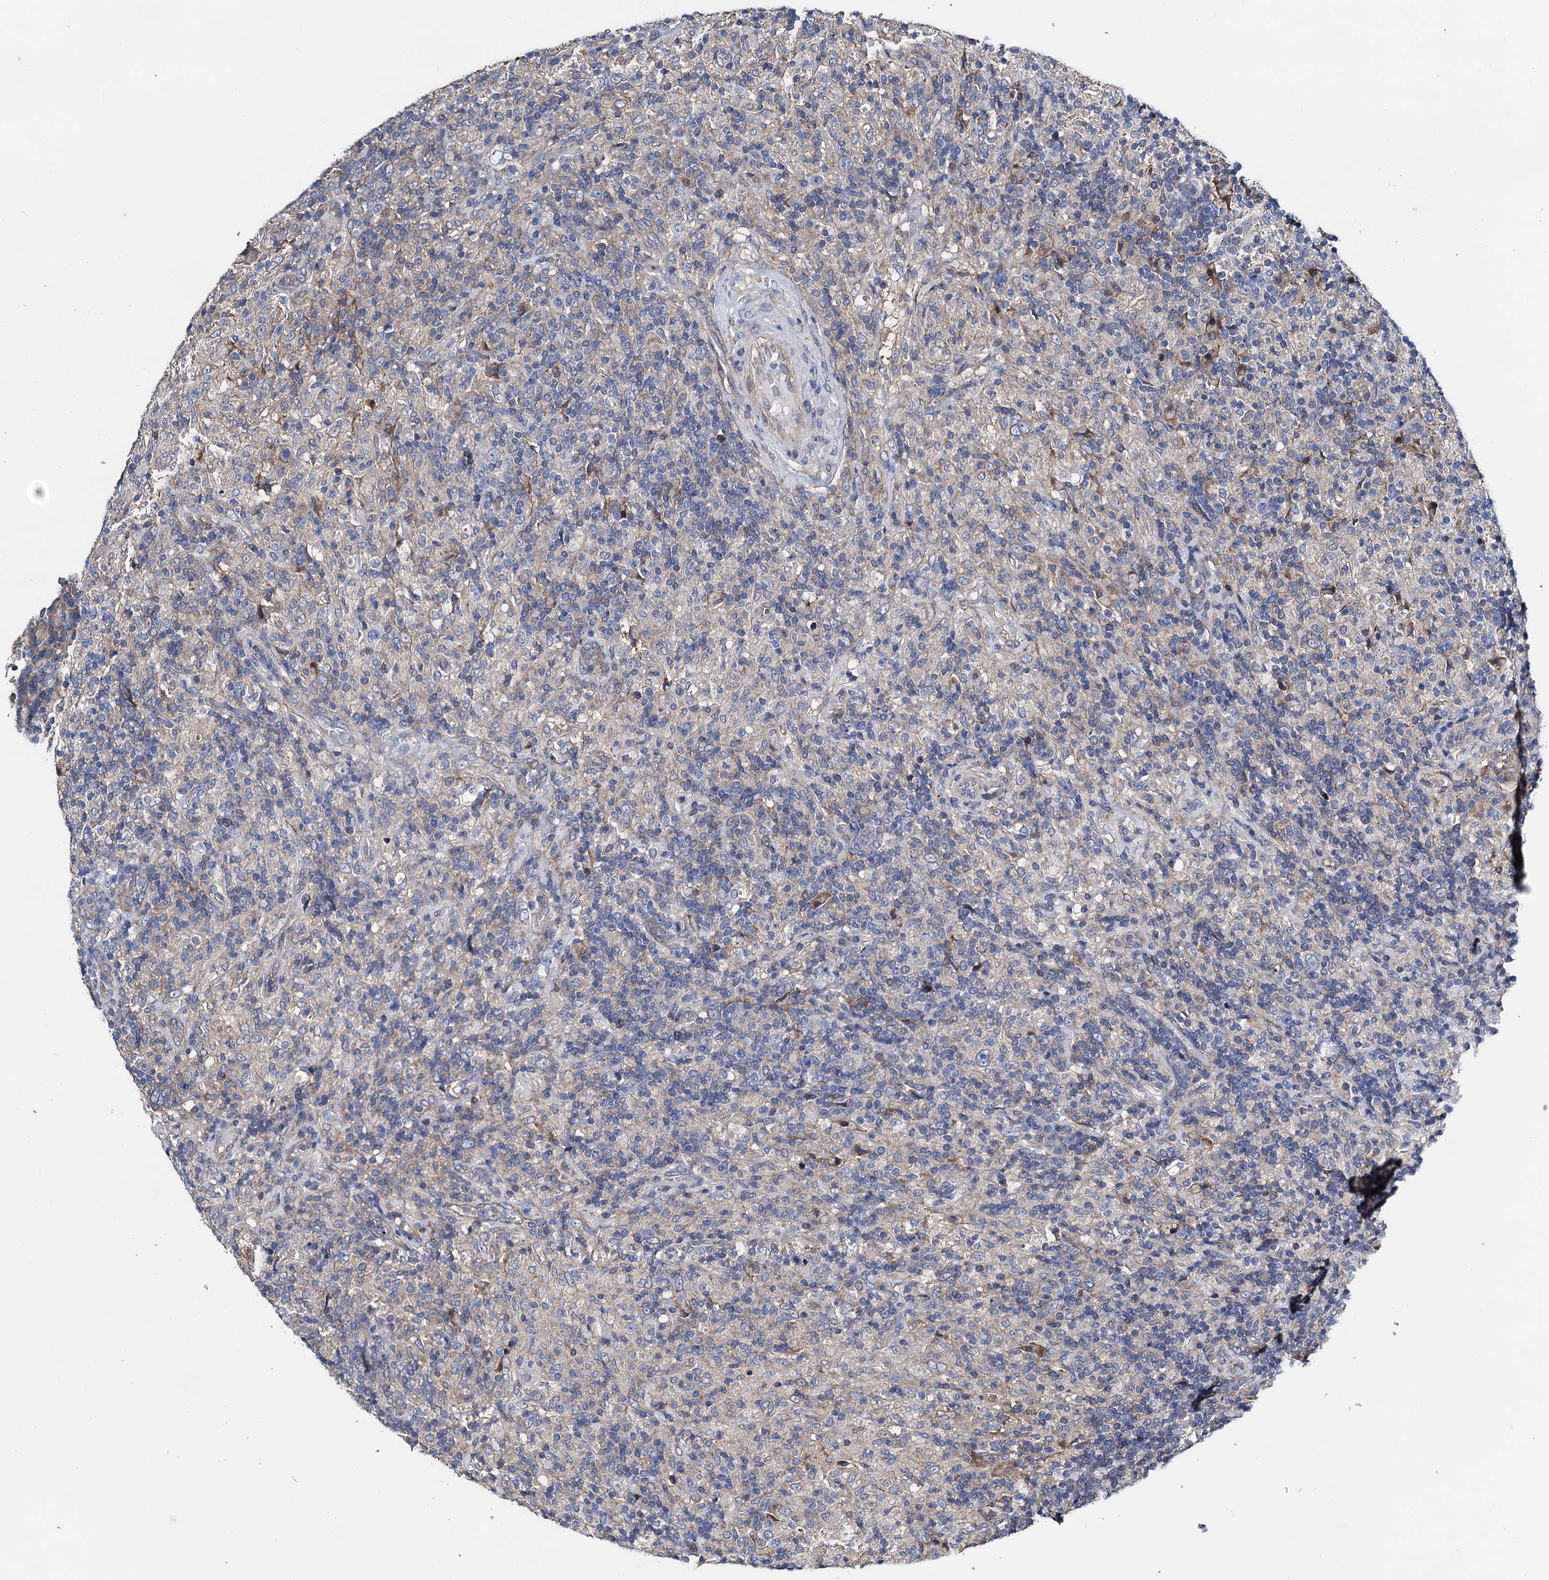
{"staining": {"intensity": "negative", "quantity": "none", "location": "none"}, "tissue": "lymphoma", "cell_type": "Tumor cells", "image_type": "cancer", "snomed": [{"axis": "morphology", "description": "Hodgkin's disease, NOS"}, {"axis": "topography", "description": "Lymph node"}], "caption": "IHC photomicrograph of human lymphoma stained for a protein (brown), which demonstrates no positivity in tumor cells. (Stains: DAB IHC with hematoxylin counter stain, Microscopy: brightfield microscopy at high magnification).", "gene": "GCOM1", "patient": {"sex": "male", "age": 70}}